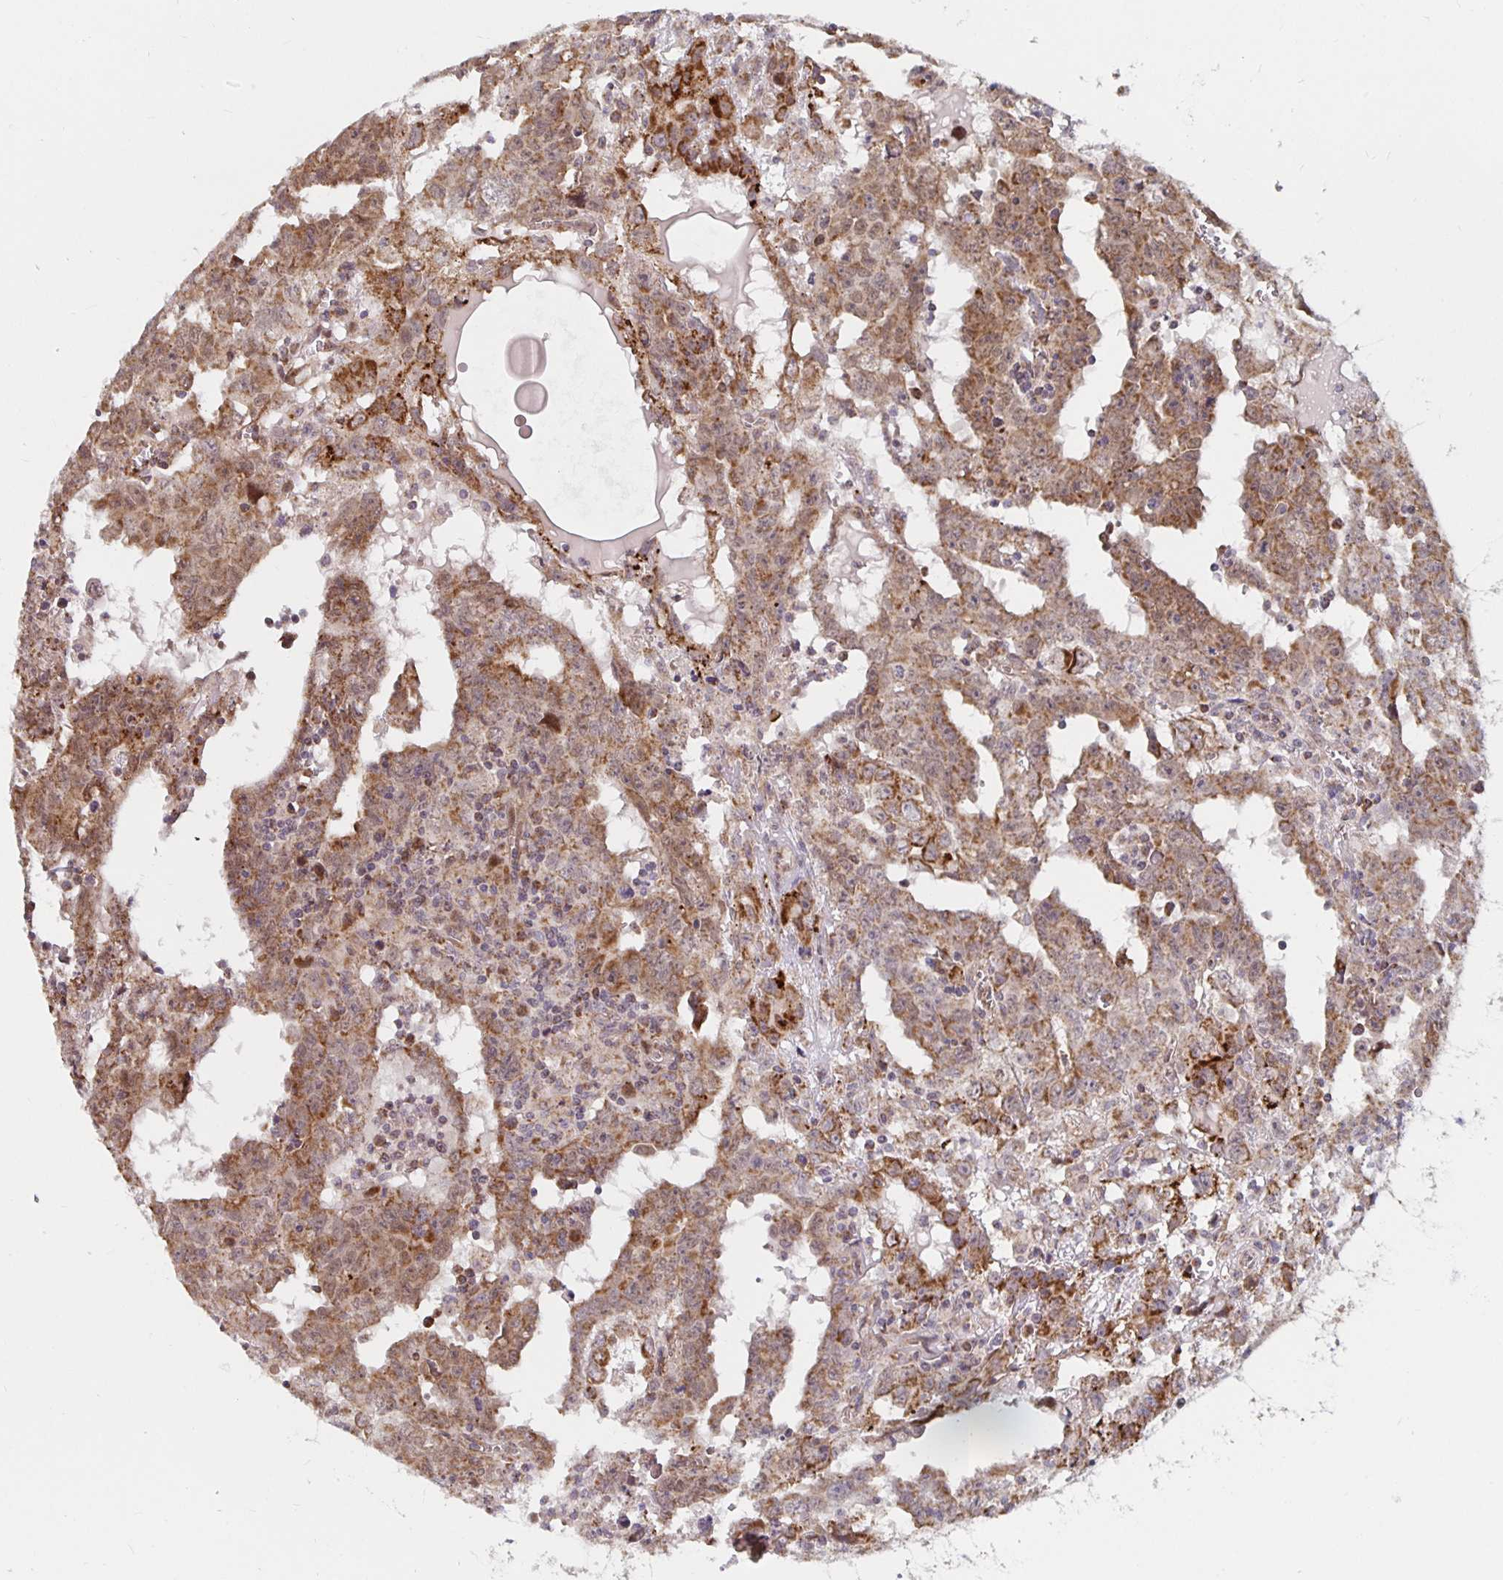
{"staining": {"intensity": "moderate", "quantity": ">75%", "location": "cytoplasmic/membranous"}, "tissue": "testis cancer", "cell_type": "Tumor cells", "image_type": "cancer", "snomed": [{"axis": "morphology", "description": "Carcinoma, Embryonal, NOS"}, {"axis": "topography", "description": "Testis"}], "caption": "Protein expression by IHC exhibits moderate cytoplasmic/membranous expression in approximately >75% of tumor cells in embryonal carcinoma (testis). (DAB (3,3'-diaminobenzidine) IHC, brown staining for protein, blue staining for nuclei).", "gene": "MRPL28", "patient": {"sex": "male", "age": 22}}